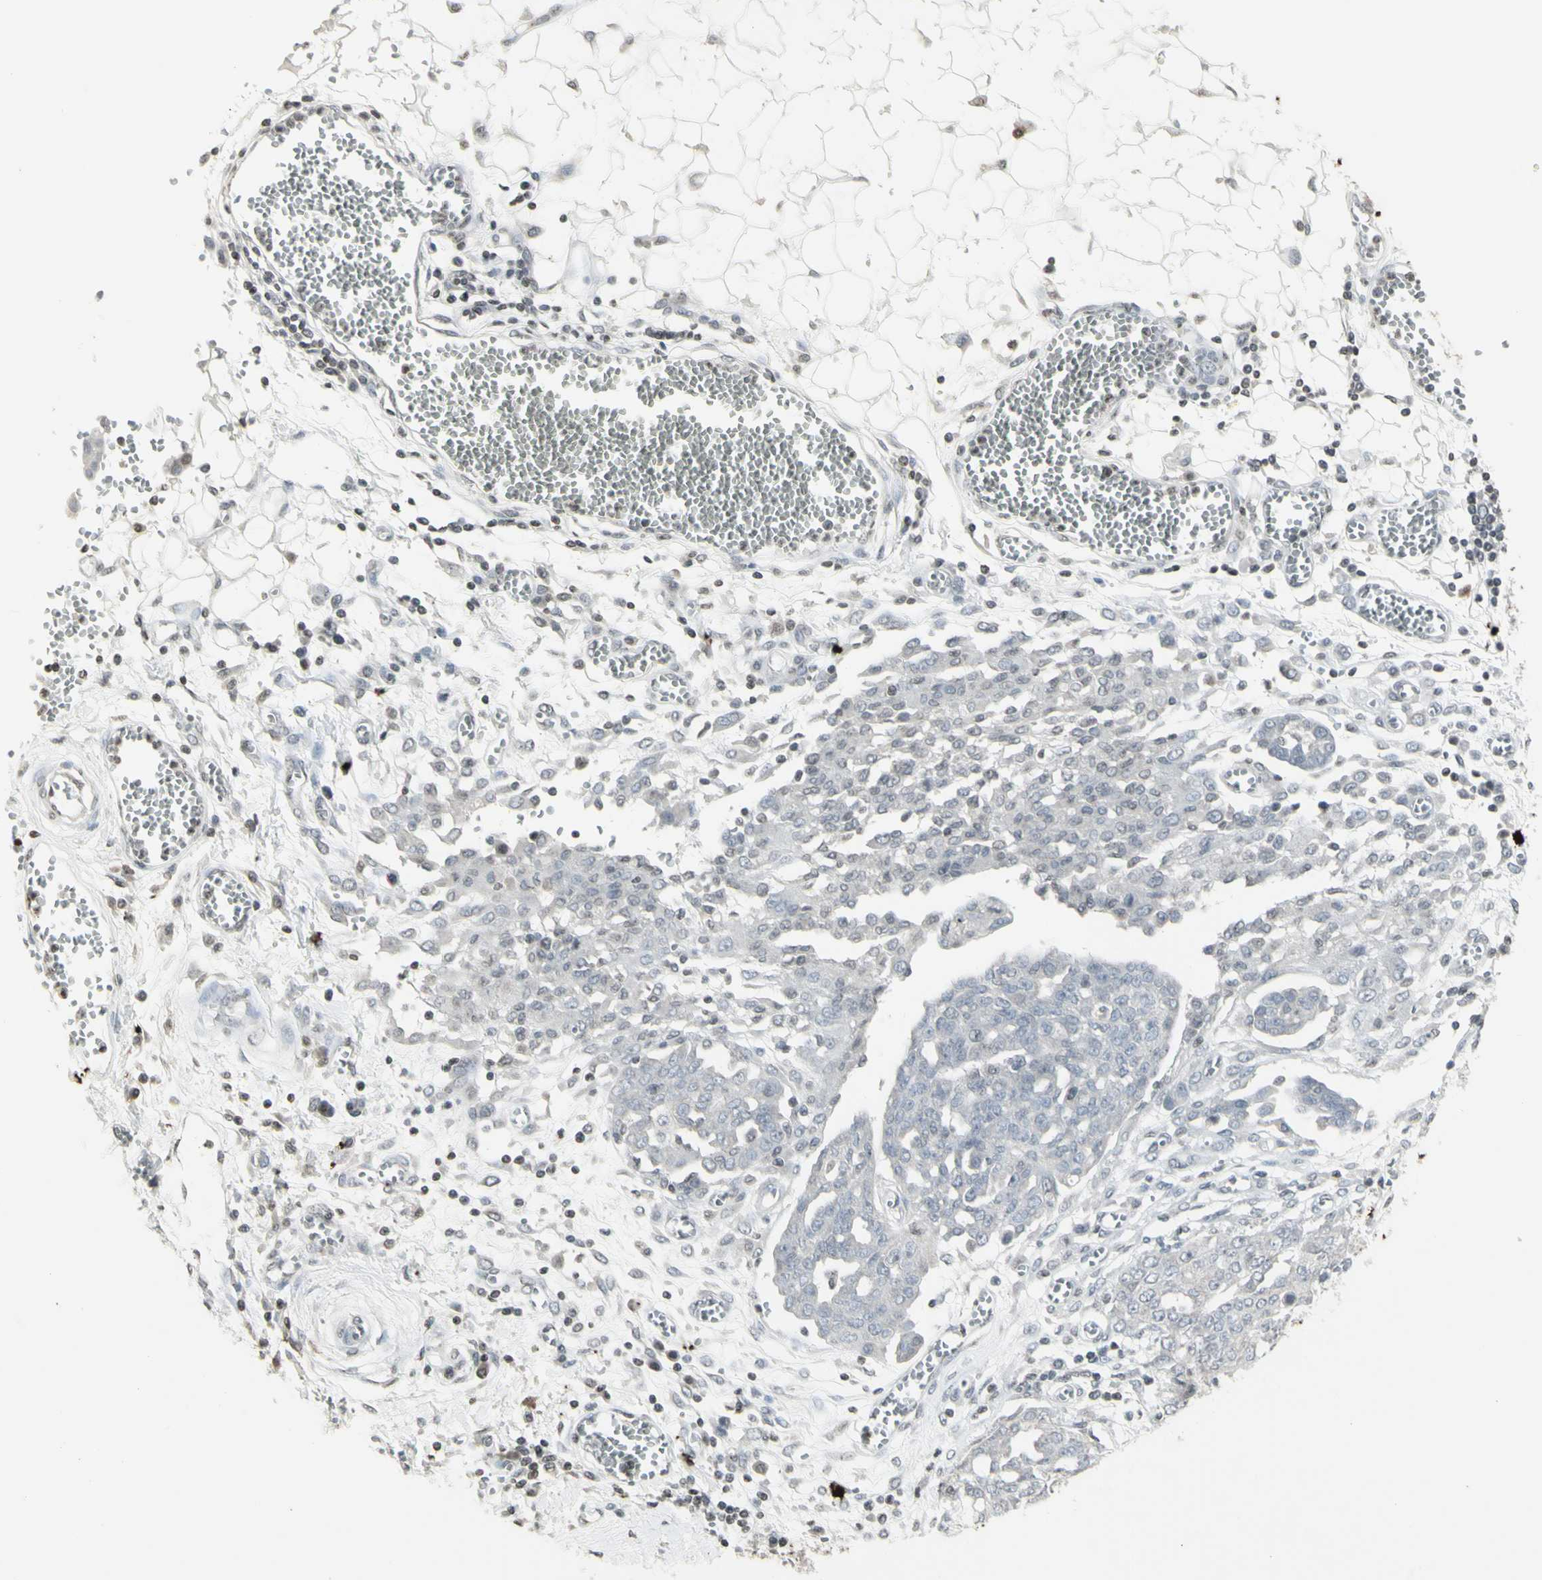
{"staining": {"intensity": "negative", "quantity": "none", "location": "none"}, "tissue": "ovarian cancer", "cell_type": "Tumor cells", "image_type": "cancer", "snomed": [{"axis": "morphology", "description": "Cystadenocarcinoma, serous, NOS"}, {"axis": "topography", "description": "Soft tissue"}, {"axis": "topography", "description": "Ovary"}], "caption": "The IHC histopathology image has no significant staining in tumor cells of ovarian serous cystadenocarcinoma tissue. (DAB immunohistochemistry (IHC) with hematoxylin counter stain).", "gene": "MUC5AC", "patient": {"sex": "female", "age": 57}}